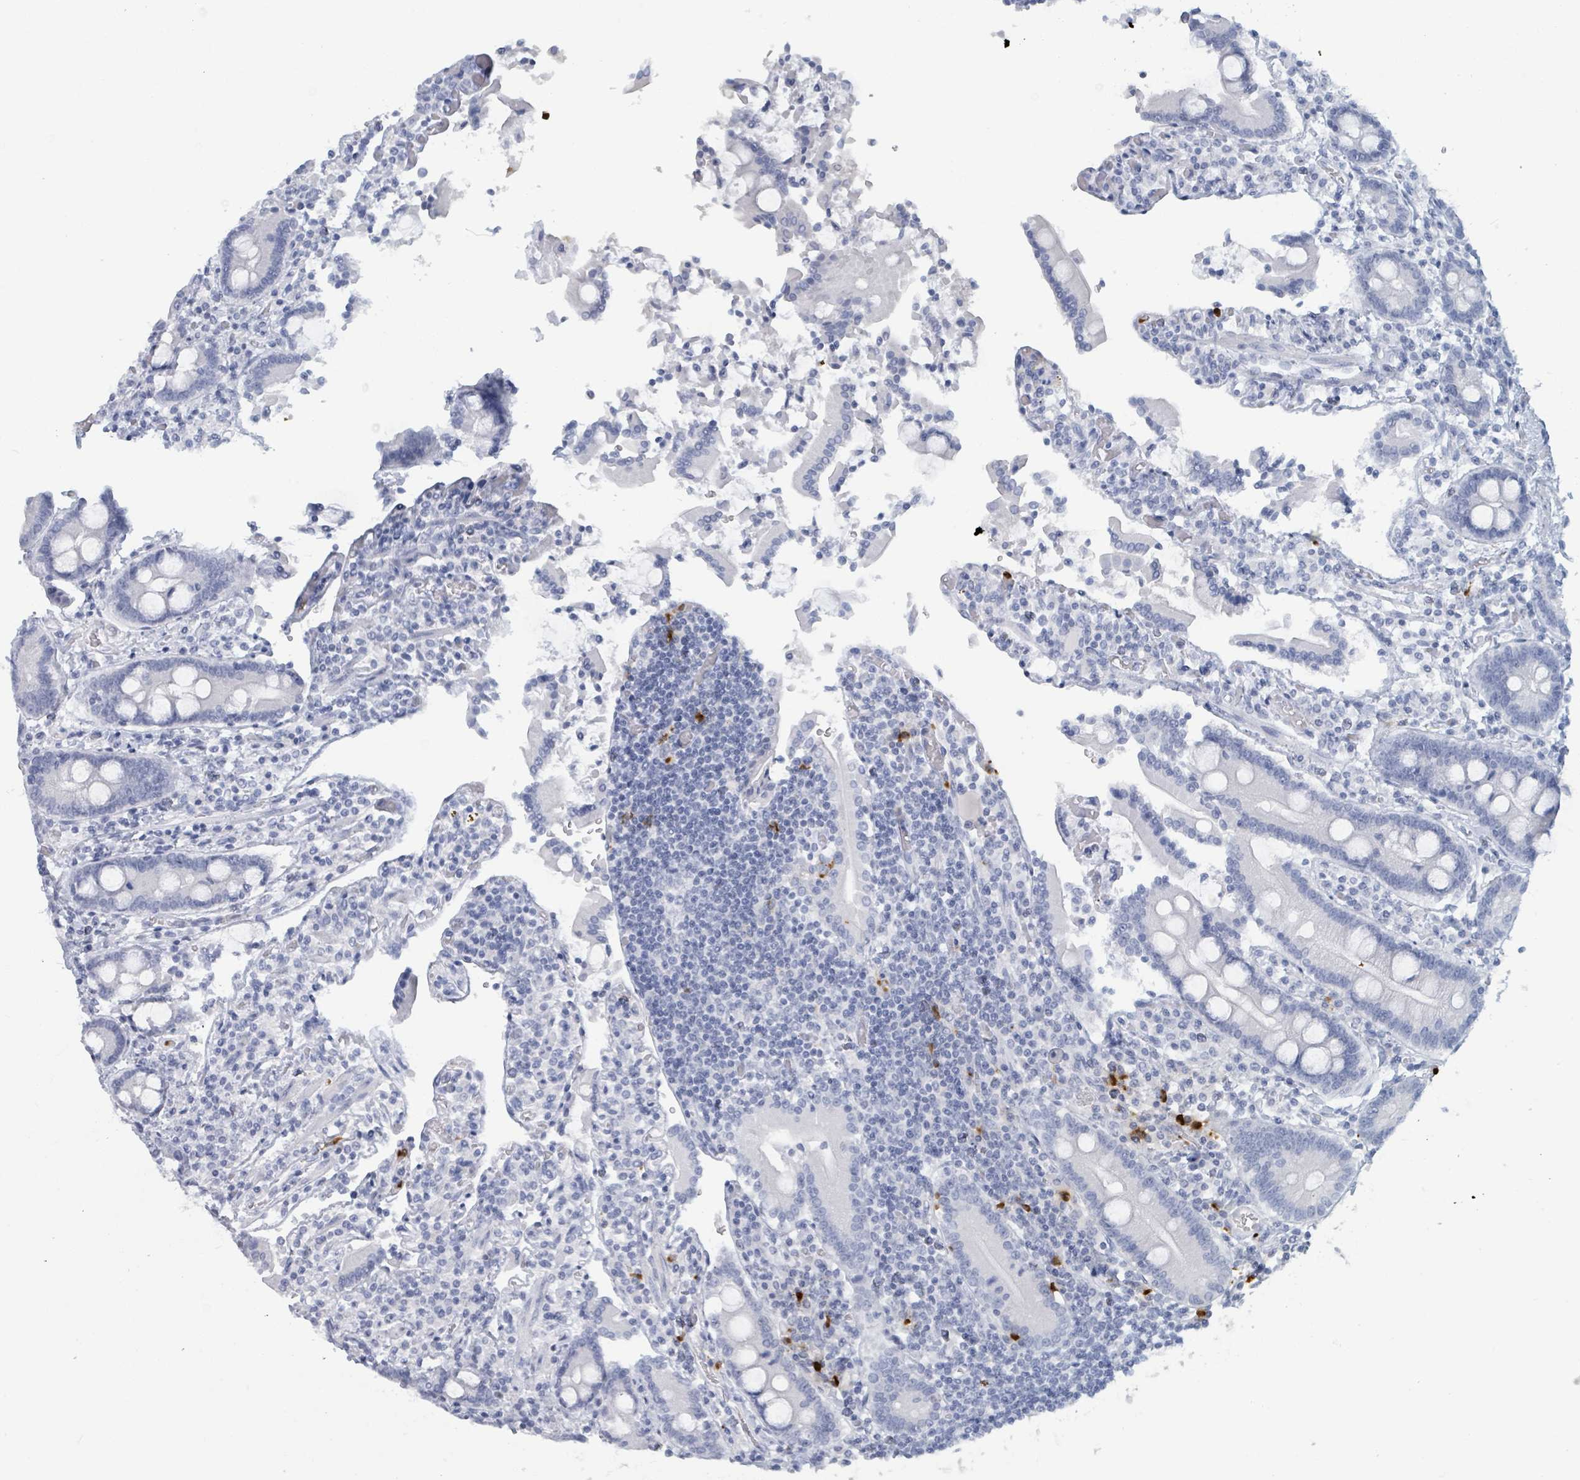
{"staining": {"intensity": "negative", "quantity": "none", "location": "none"}, "tissue": "duodenum", "cell_type": "Glandular cells", "image_type": "normal", "snomed": [{"axis": "morphology", "description": "Normal tissue, NOS"}, {"axis": "topography", "description": "Duodenum"}], "caption": "Immunohistochemistry histopathology image of normal duodenum: duodenum stained with DAB (3,3'-diaminobenzidine) reveals no significant protein positivity in glandular cells. (DAB (3,3'-diaminobenzidine) immunohistochemistry, high magnification).", "gene": "DEFA4", "patient": {"sex": "male", "age": 55}}